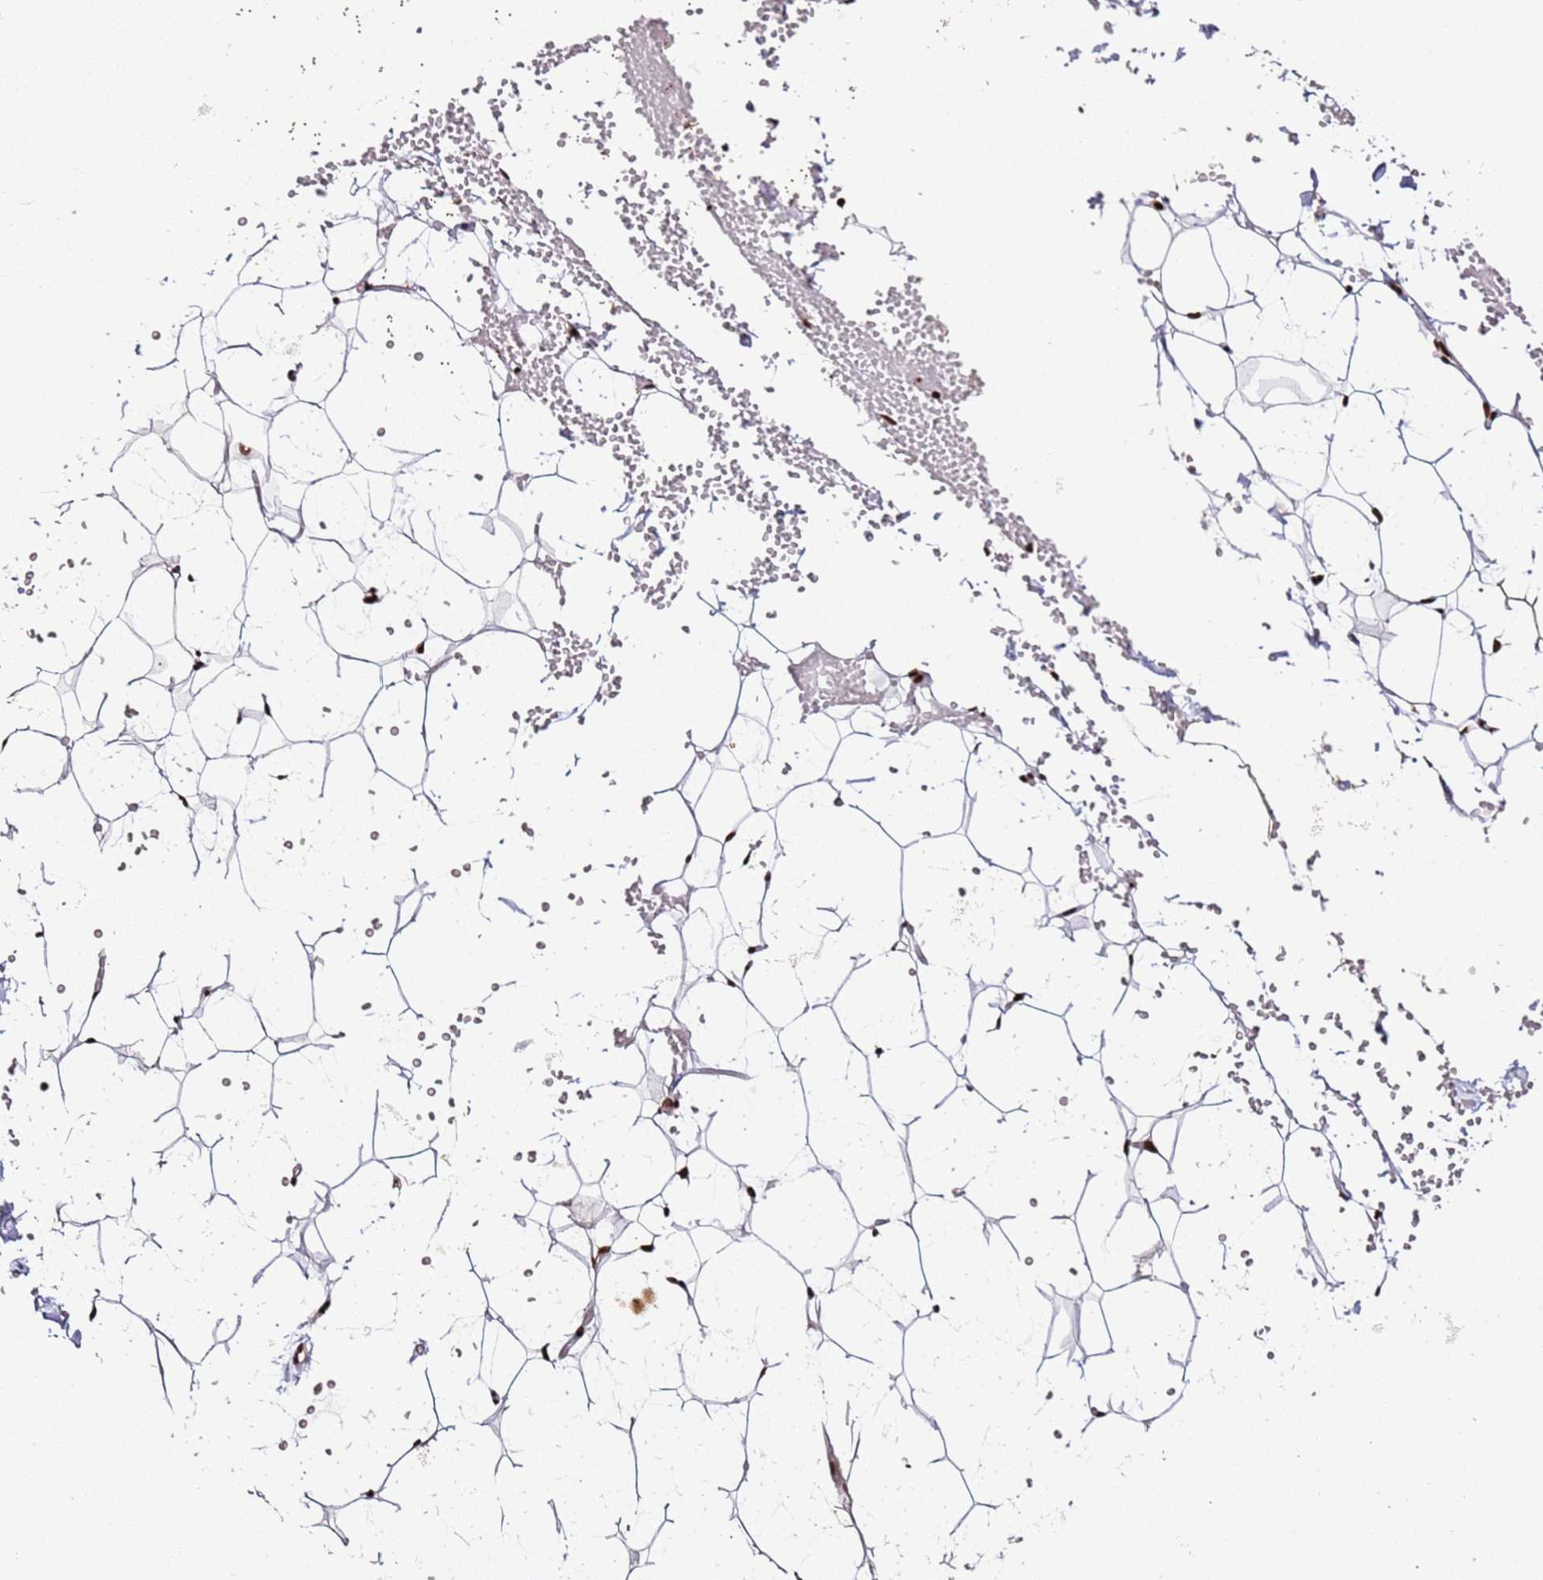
{"staining": {"intensity": "strong", "quantity": "25%-75%", "location": "nuclear"}, "tissue": "adipose tissue", "cell_type": "Adipocytes", "image_type": "normal", "snomed": [{"axis": "morphology", "description": "Normal tissue, NOS"}, {"axis": "topography", "description": "Breast"}], "caption": "This histopathology image shows IHC staining of normal human adipose tissue, with high strong nuclear staining in approximately 25%-75% of adipocytes.", "gene": "C6orf226", "patient": {"sex": "female", "age": 23}}